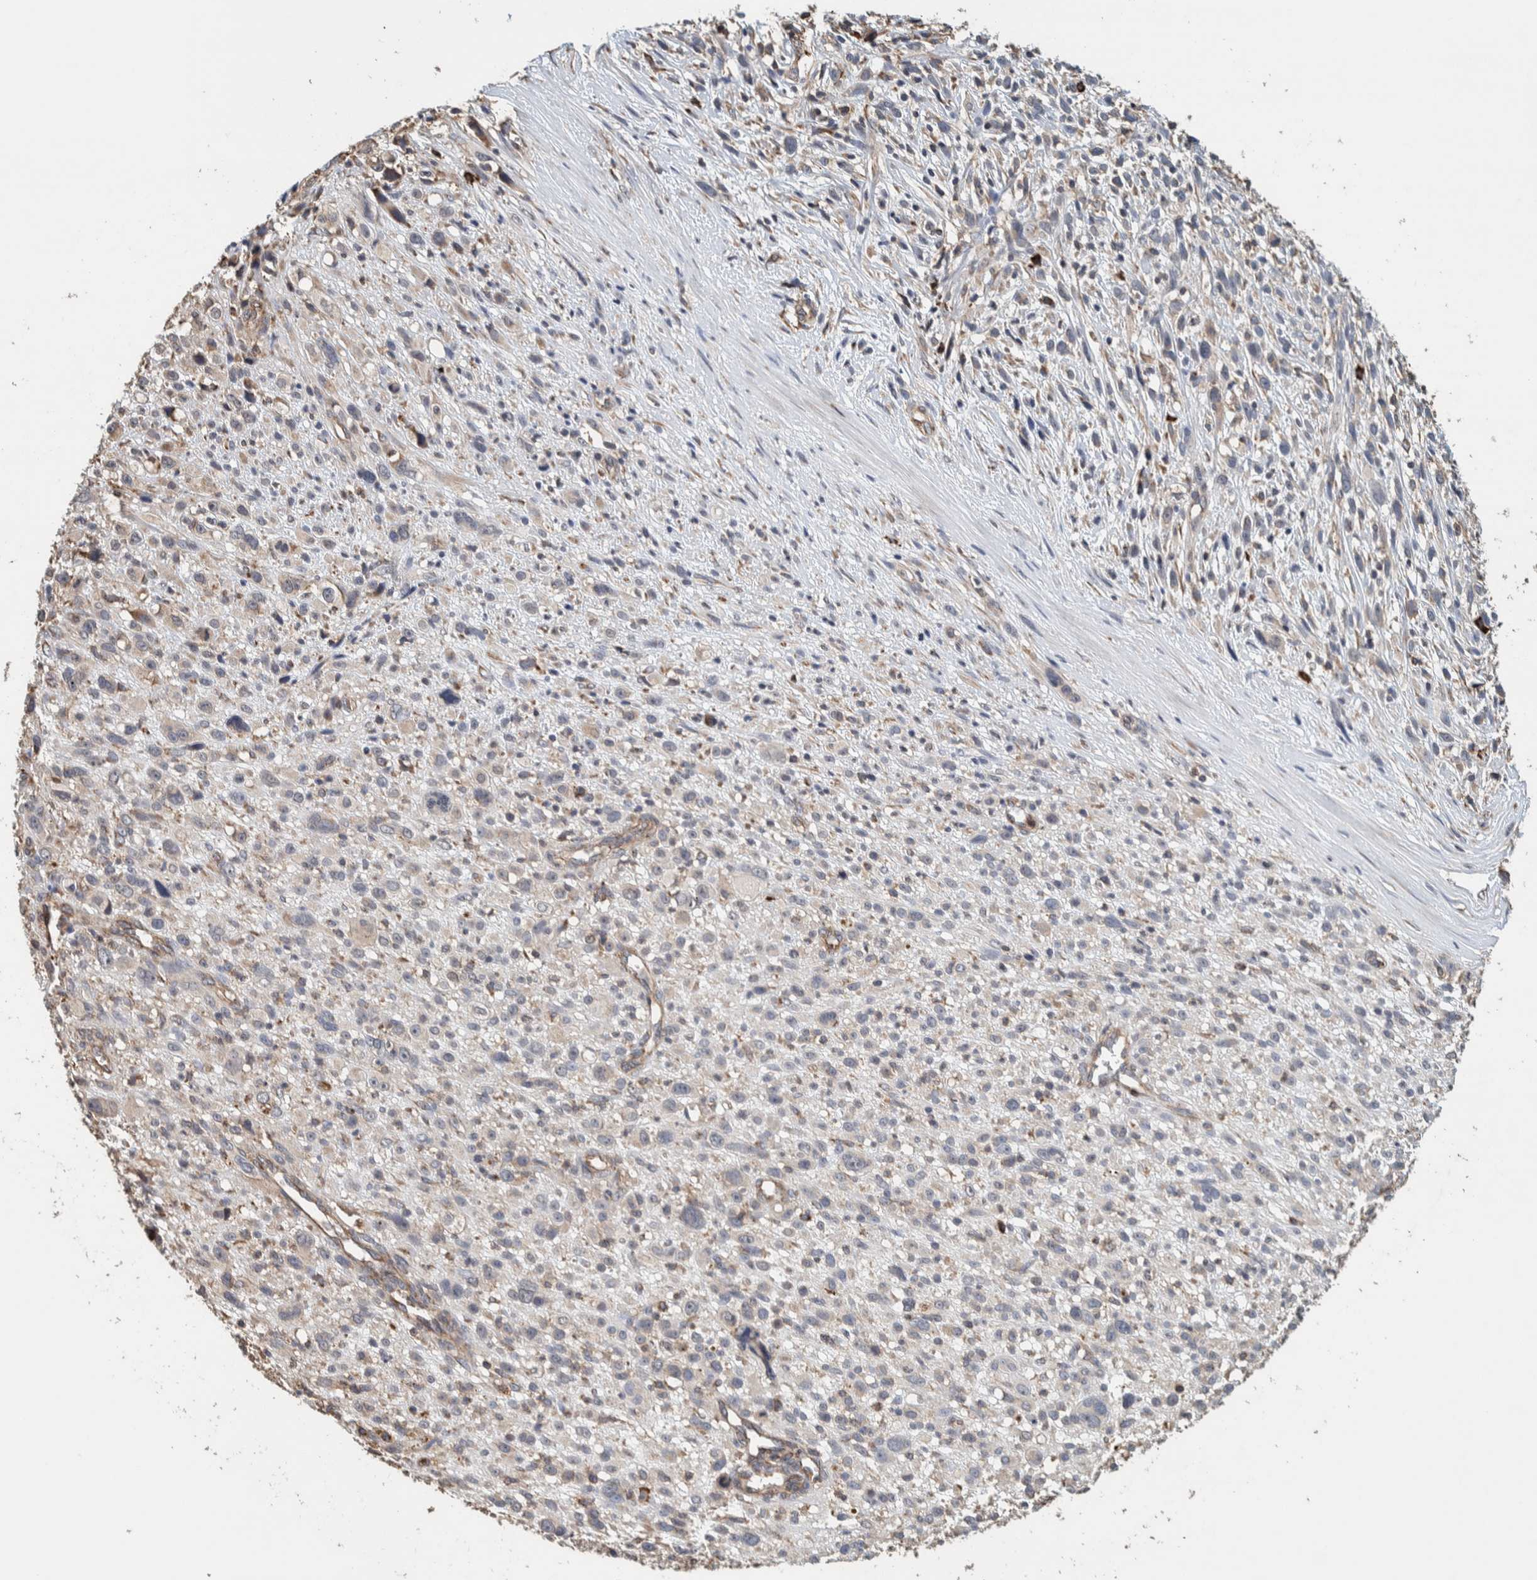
{"staining": {"intensity": "weak", "quantity": "<25%", "location": "cytoplasmic/membranous"}, "tissue": "melanoma", "cell_type": "Tumor cells", "image_type": "cancer", "snomed": [{"axis": "morphology", "description": "Malignant melanoma, NOS"}, {"axis": "topography", "description": "Skin"}], "caption": "DAB (3,3'-diaminobenzidine) immunohistochemical staining of human melanoma demonstrates no significant positivity in tumor cells. The staining was performed using DAB to visualize the protein expression in brown, while the nuclei were stained in blue with hematoxylin (Magnification: 20x).", "gene": "PLA2G3", "patient": {"sex": "female", "age": 55}}